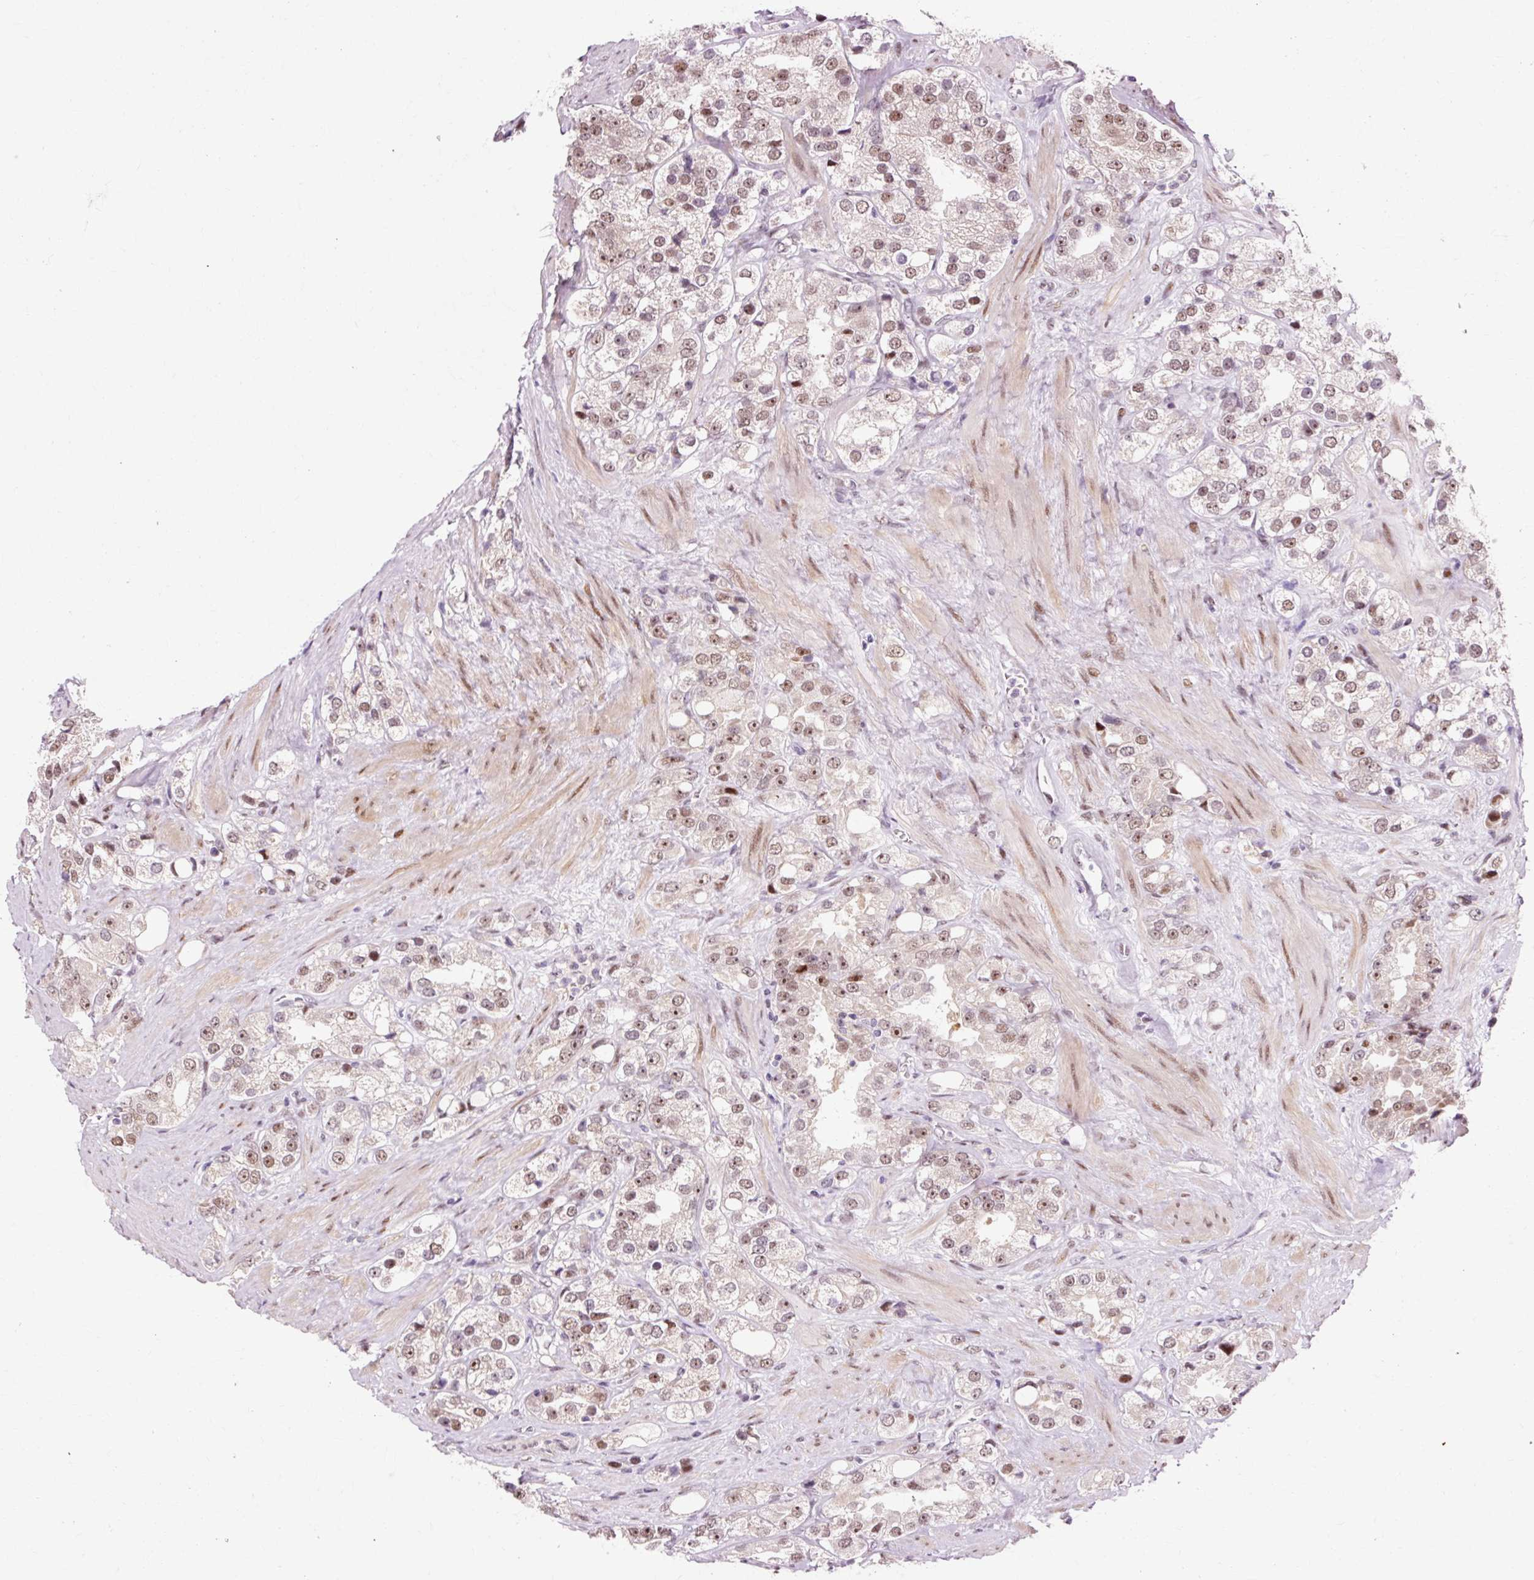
{"staining": {"intensity": "weak", "quantity": ">75%", "location": "nuclear"}, "tissue": "prostate cancer", "cell_type": "Tumor cells", "image_type": "cancer", "snomed": [{"axis": "morphology", "description": "Adenocarcinoma, NOS"}, {"axis": "topography", "description": "Prostate"}], "caption": "Approximately >75% of tumor cells in adenocarcinoma (prostate) demonstrate weak nuclear protein staining as visualized by brown immunohistochemical staining.", "gene": "MACROD2", "patient": {"sex": "male", "age": 79}}